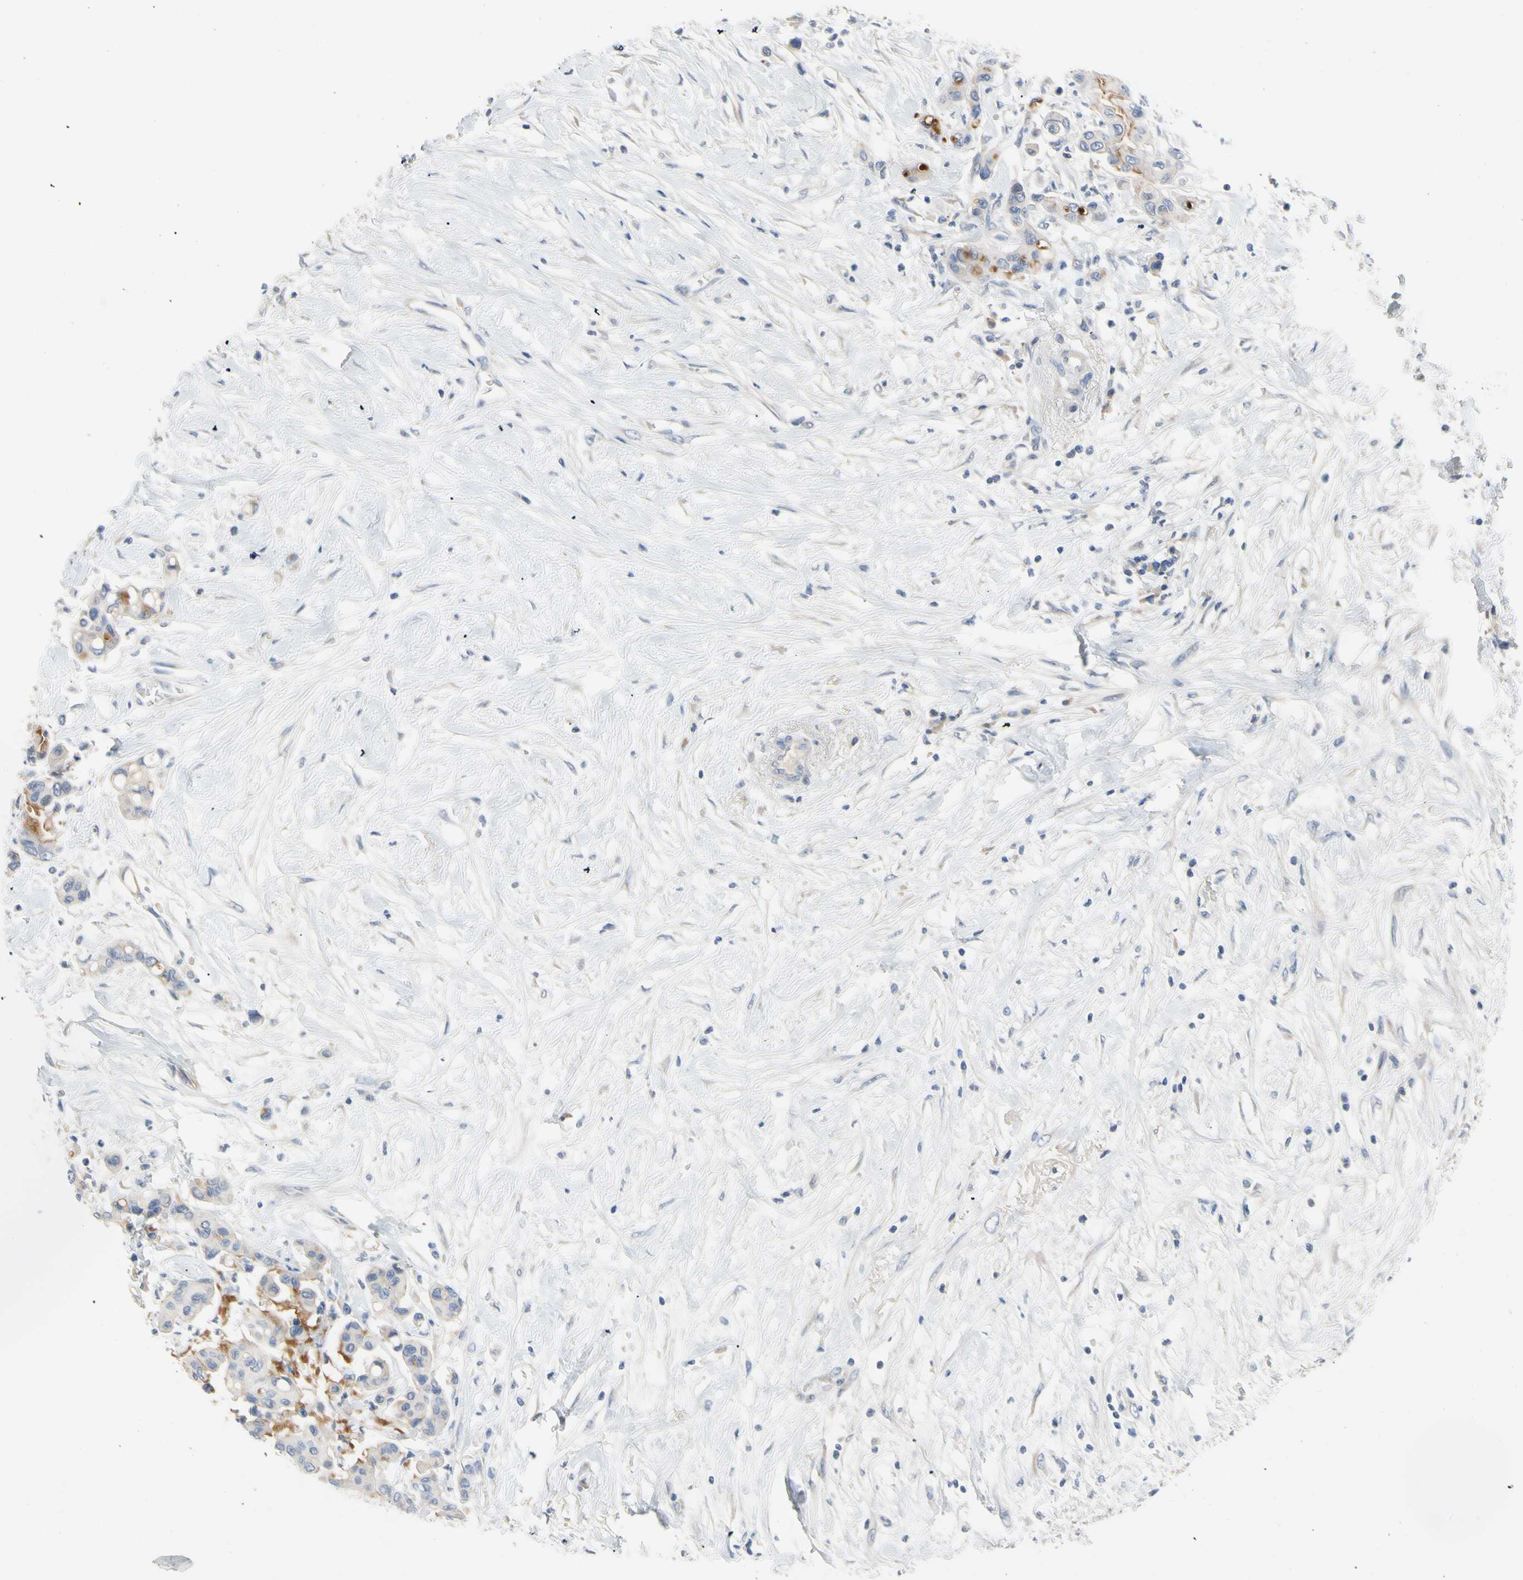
{"staining": {"intensity": "moderate", "quantity": "<25%", "location": "cytoplasmic/membranous"}, "tissue": "colorectal cancer", "cell_type": "Tumor cells", "image_type": "cancer", "snomed": [{"axis": "morphology", "description": "Normal tissue, NOS"}, {"axis": "morphology", "description": "Adenocarcinoma, NOS"}, {"axis": "topography", "description": "Colon"}], "caption": "A brown stain shows moderate cytoplasmic/membranous positivity of a protein in colorectal cancer (adenocarcinoma) tumor cells. Immunohistochemistry (ihc) stains the protein in brown and the nuclei are stained blue.", "gene": "MARK1", "patient": {"sex": "male", "age": 82}}